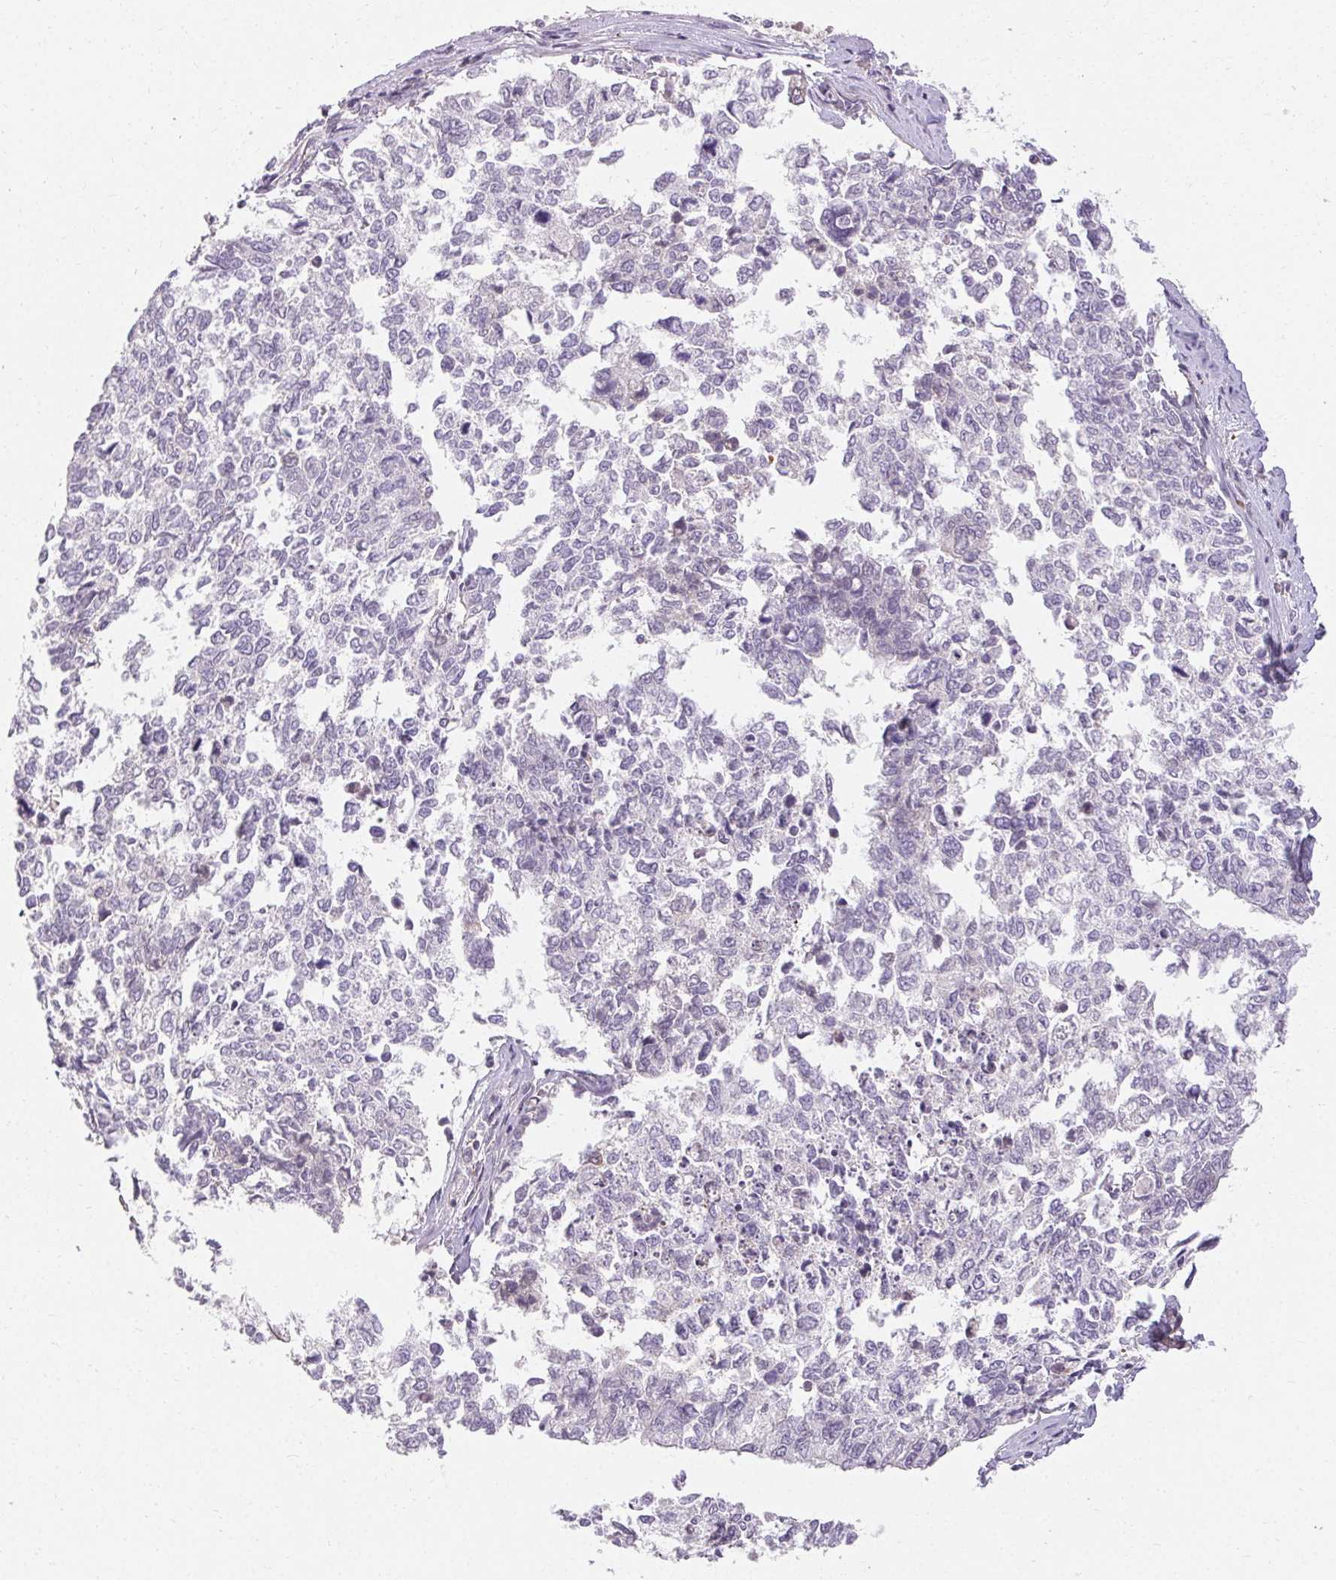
{"staining": {"intensity": "negative", "quantity": "none", "location": "none"}, "tissue": "cervical cancer", "cell_type": "Tumor cells", "image_type": "cancer", "snomed": [{"axis": "morphology", "description": "Adenocarcinoma, NOS"}, {"axis": "topography", "description": "Cervix"}], "caption": "Human cervical cancer stained for a protein using IHC displays no staining in tumor cells.", "gene": "TMEM52B", "patient": {"sex": "female", "age": 63}}